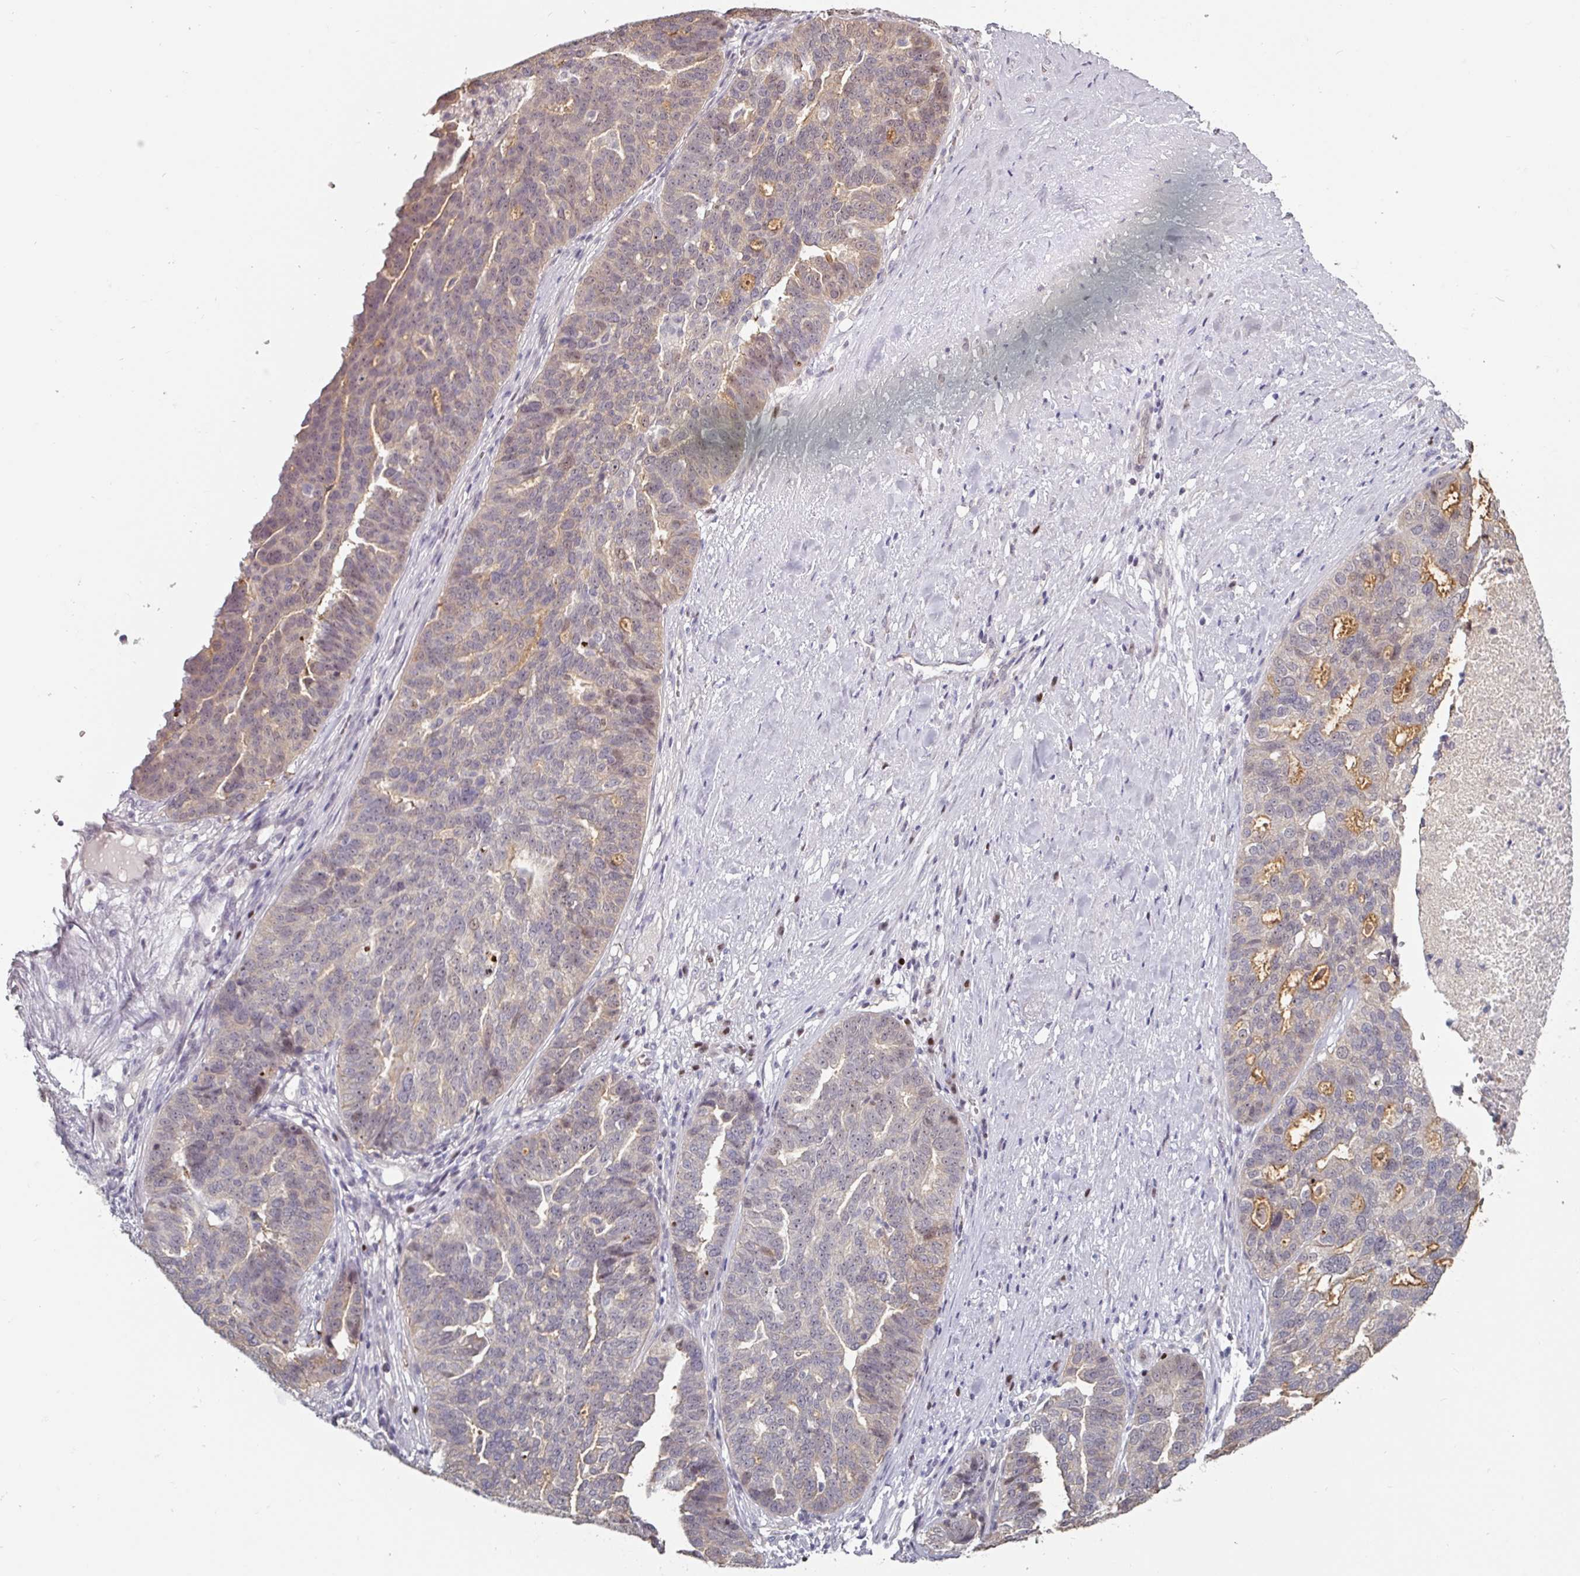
{"staining": {"intensity": "weak", "quantity": "25%-75%", "location": "nuclear"}, "tissue": "ovarian cancer", "cell_type": "Tumor cells", "image_type": "cancer", "snomed": [{"axis": "morphology", "description": "Cystadenocarcinoma, serous, NOS"}, {"axis": "topography", "description": "Ovary"}], "caption": "Weak nuclear protein expression is identified in about 25%-75% of tumor cells in ovarian serous cystadenocarcinoma.", "gene": "ZBTB6", "patient": {"sex": "female", "age": 59}}